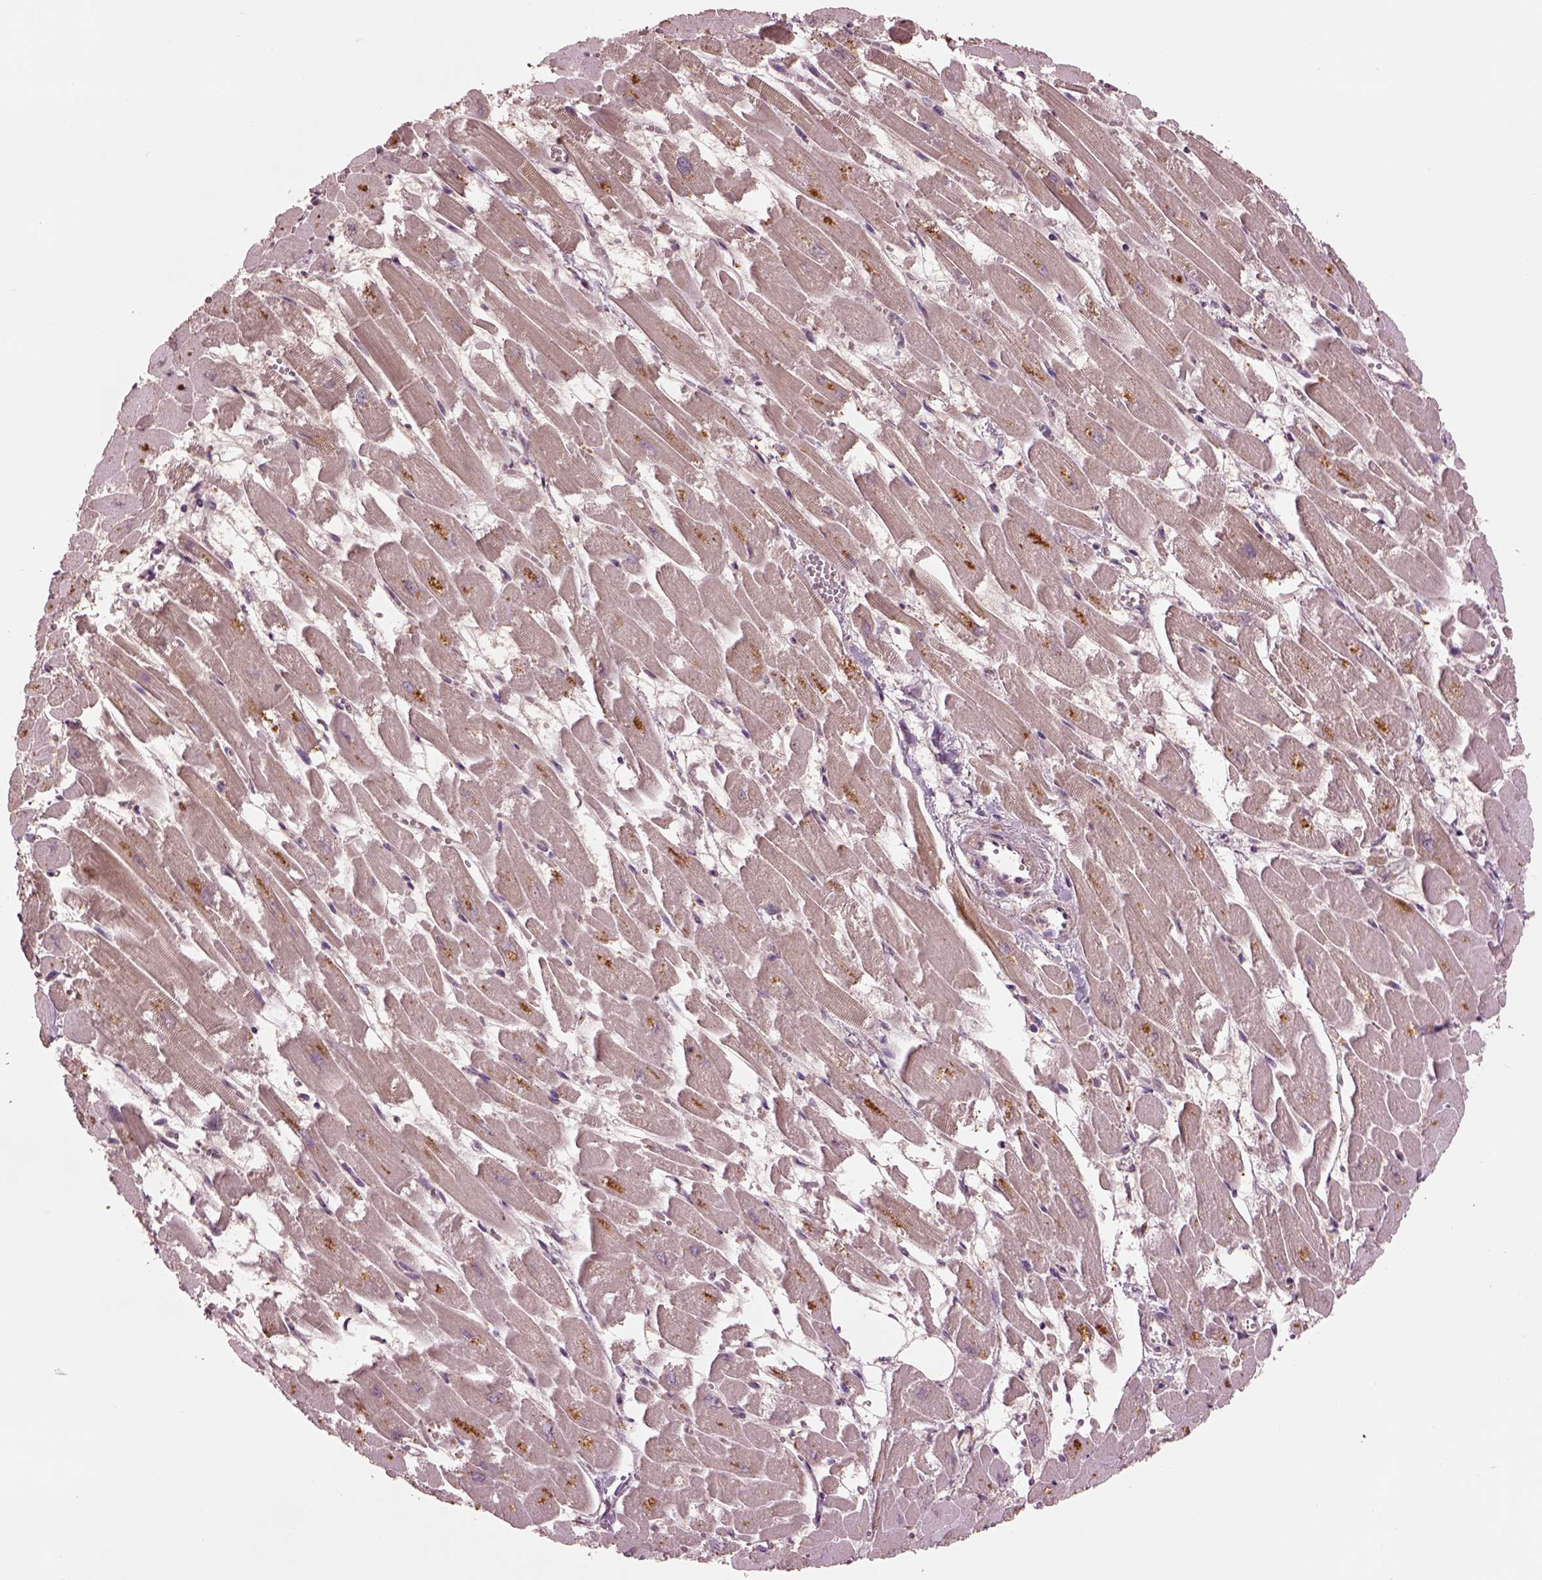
{"staining": {"intensity": "weak", "quantity": ">75%", "location": "cytoplasmic/membranous"}, "tissue": "heart muscle", "cell_type": "Cardiomyocytes", "image_type": "normal", "snomed": [{"axis": "morphology", "description": "Normal tissue, NOS"}, {"axis": "topography", "description": "Heart"}], "caption": "Protein expression analysis of benign human heart muscle reveals weak cytoplasmic/membranous positivity in about >75% of cardiomyocytes. Ihc stains the protein of interest in brown and the nuclei are stained blue.", "gene": "MTHFS", "patient": {"sex": "female", "age": 52}}